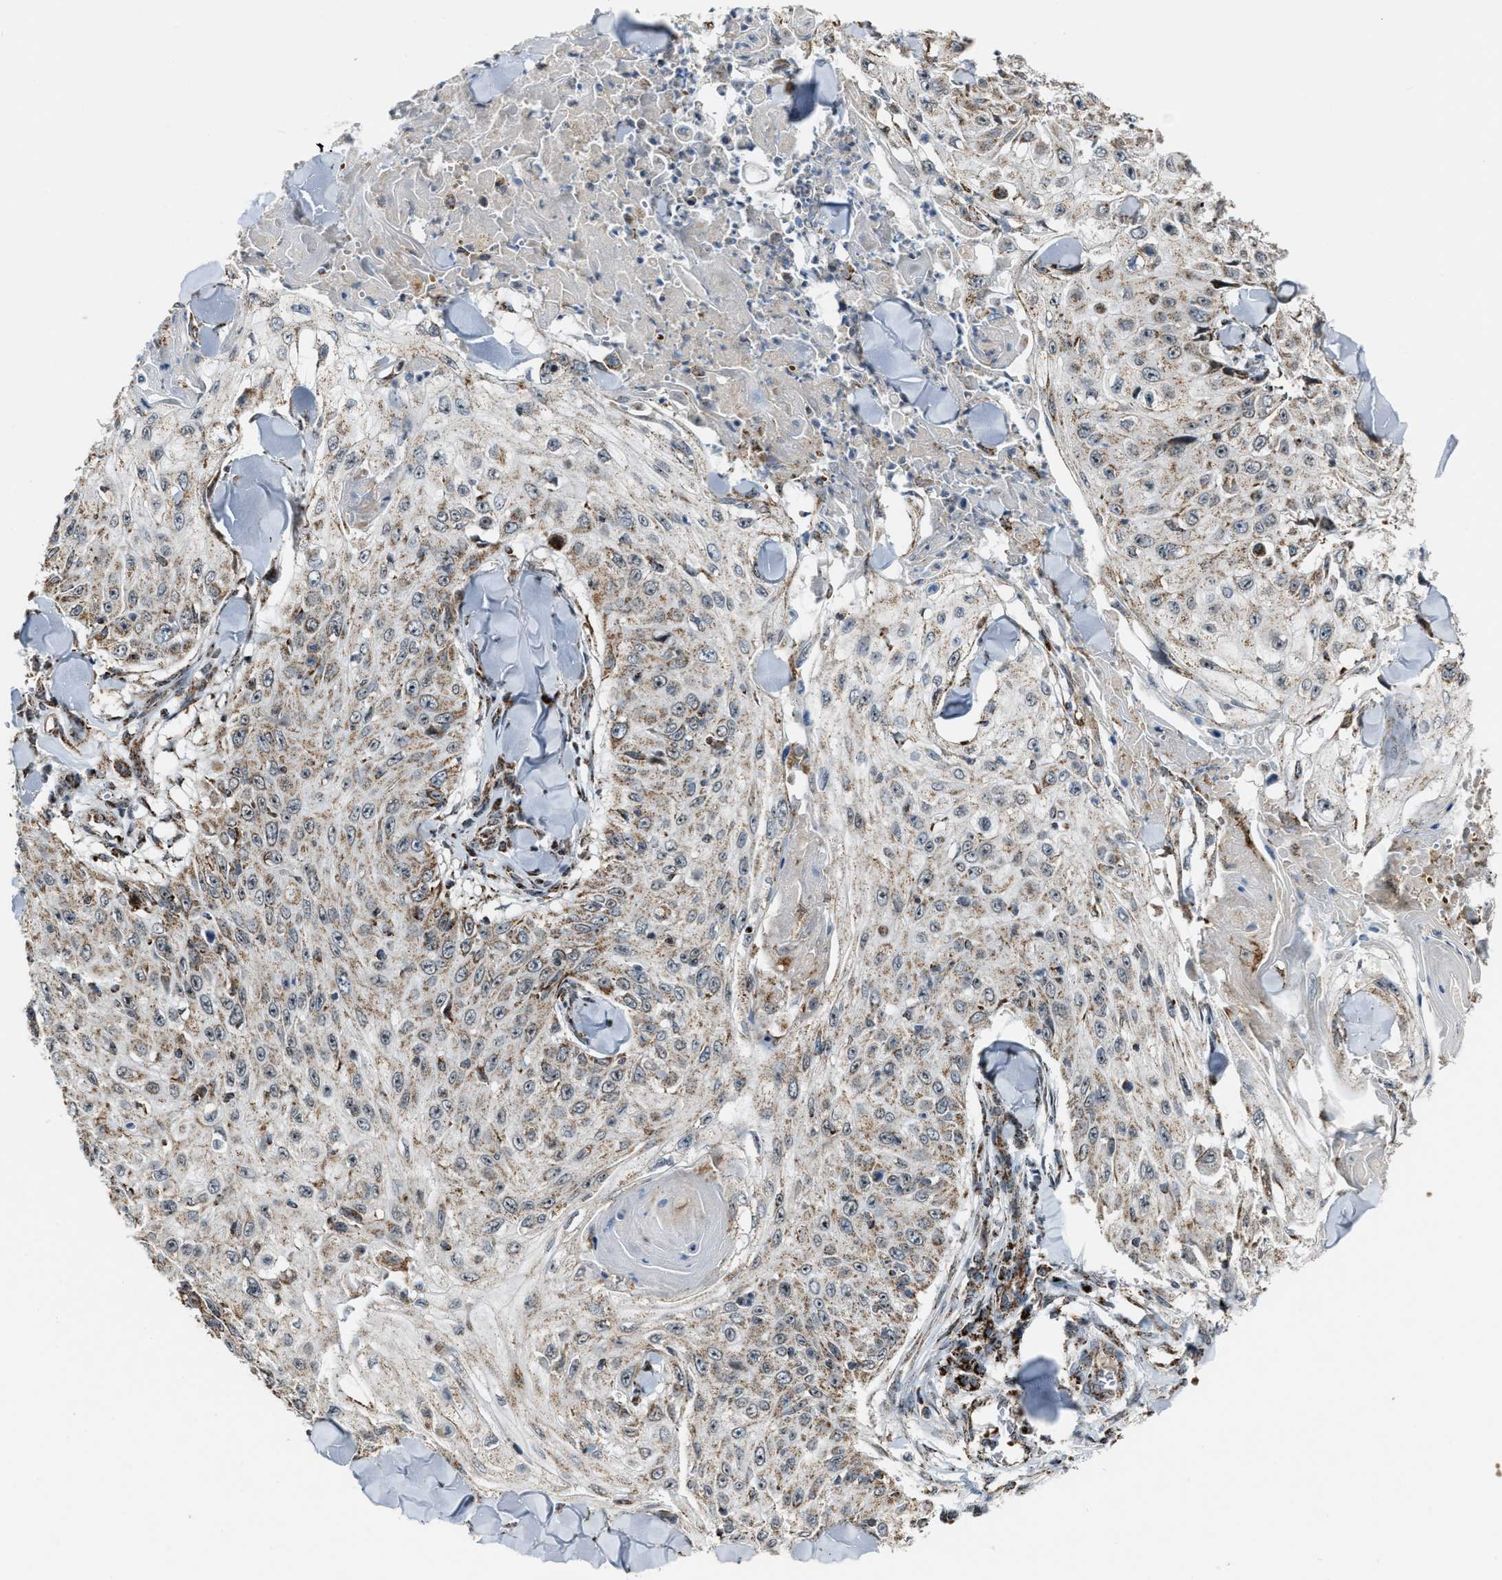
{"staining": {"intensity": "moderate", "quantity": ">75%", "location": "cytoplasmic/membranous"}, "tissue": "skin cancer", "cell_type": "Tumor cells", "image_type": "cancer", "snomed": [{"axis": "morphology", "description": "Squamous cell carcinoma, NOS"}, {"axis": "topography", "description": "Skin"}], "caption": "Protein expression analysis of squamous cell carcinoma (skin) demonstrates moderate cytoplasmic/membranous staining in approximately >75% of tumor cells. (DAB IHC, brown staining for protein, blue staining for nuclei).", "gene": "CHN2", "patient": {"sex": "male", "age": 86}}